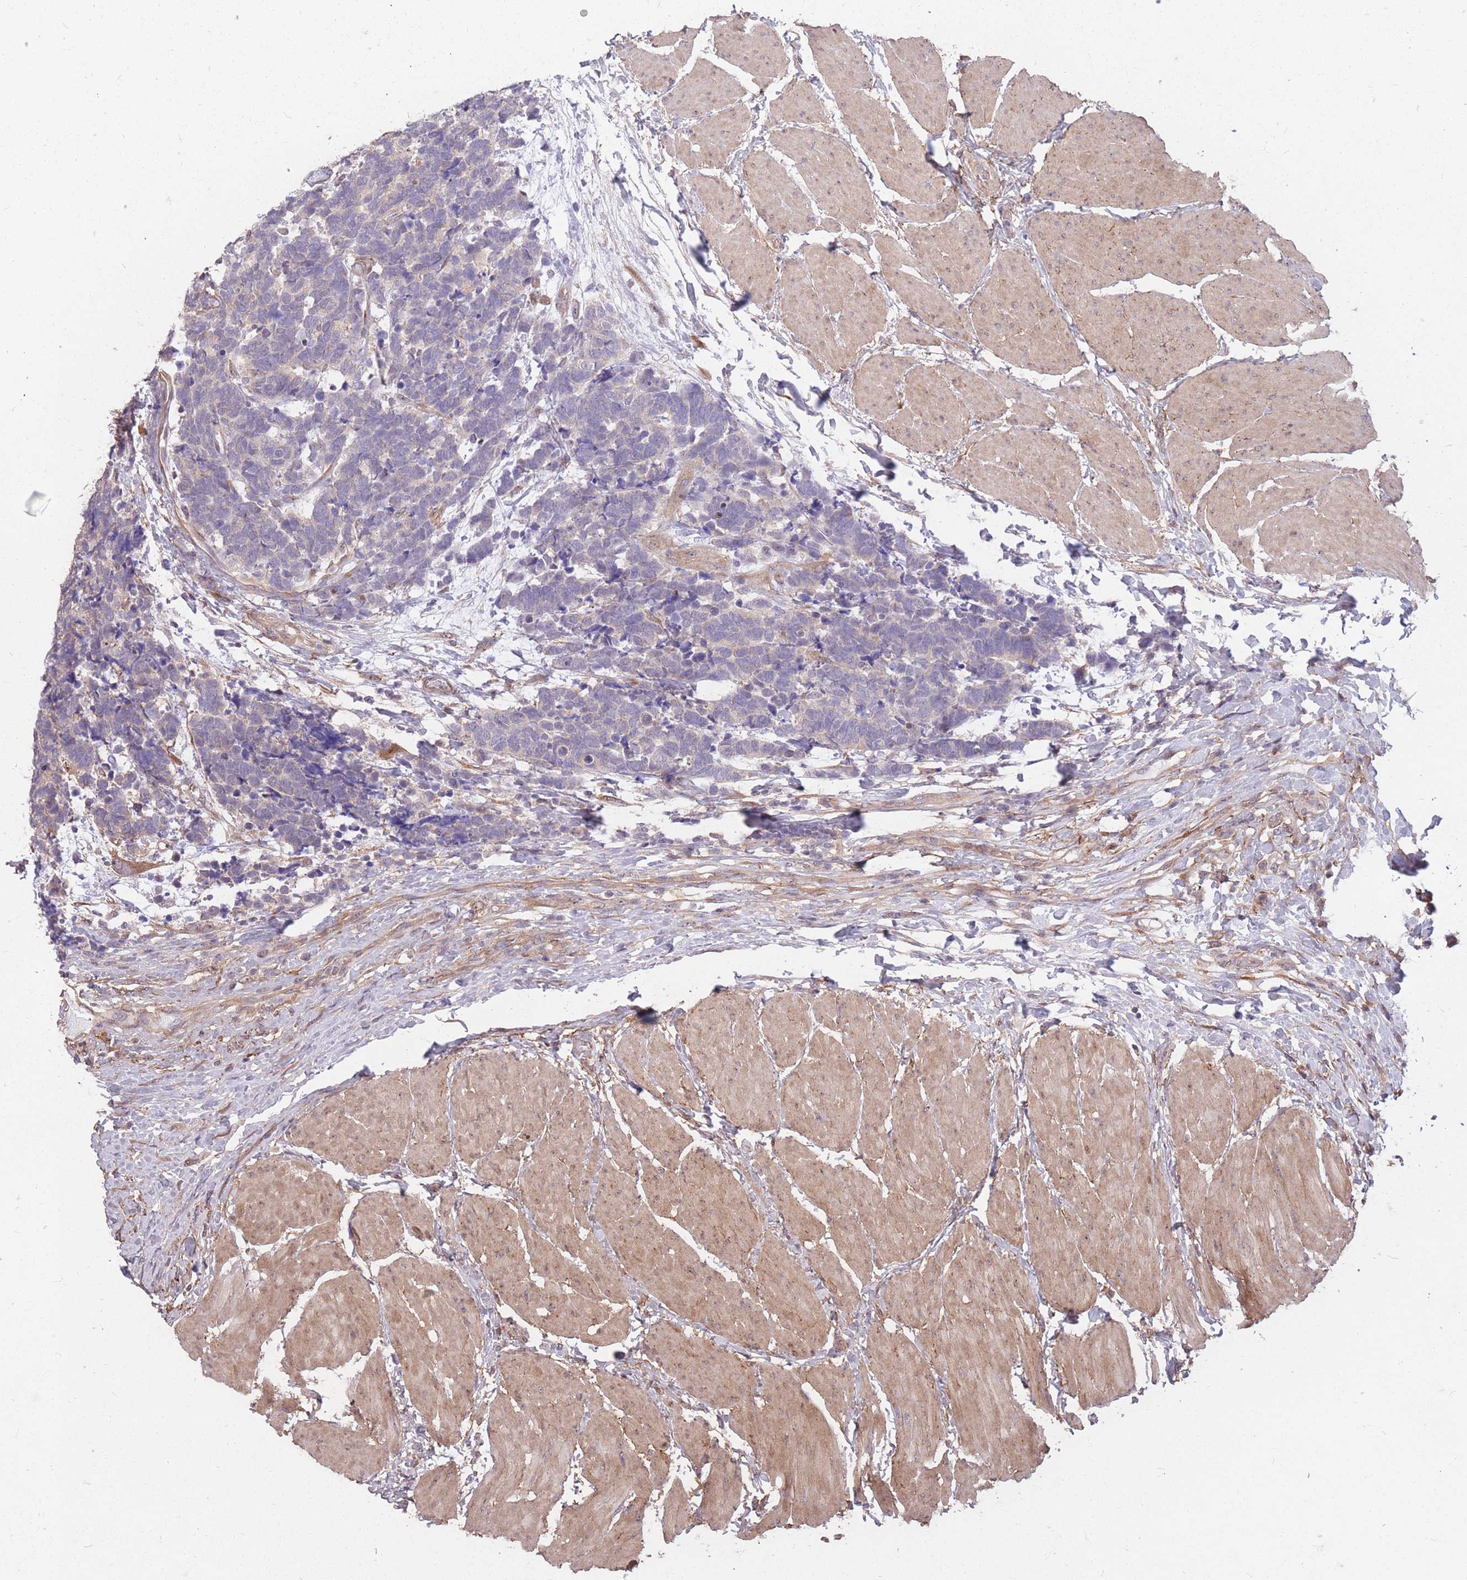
{"staining": {"intensity": "negative", "quantity": "none", "location": "none"}, "tissue": "carcinoid", "cell_type": "Tumor cells", "image_type": "cancer", "snomed": [{"axis": "morphology", "description": "Carcinoma, NOS"}, {"axis": "morphology", "description": "Carcinoid, malignant, NOS"}, {"axis": "topography", "description": "Urinary bladder"}], "caption": "Immunohistochemical staining of carcinoid exhibits no significant positivity in tumor cells.", "gene": "DYNC1LI2", "patient": {"sex": "male", "age": 57}}